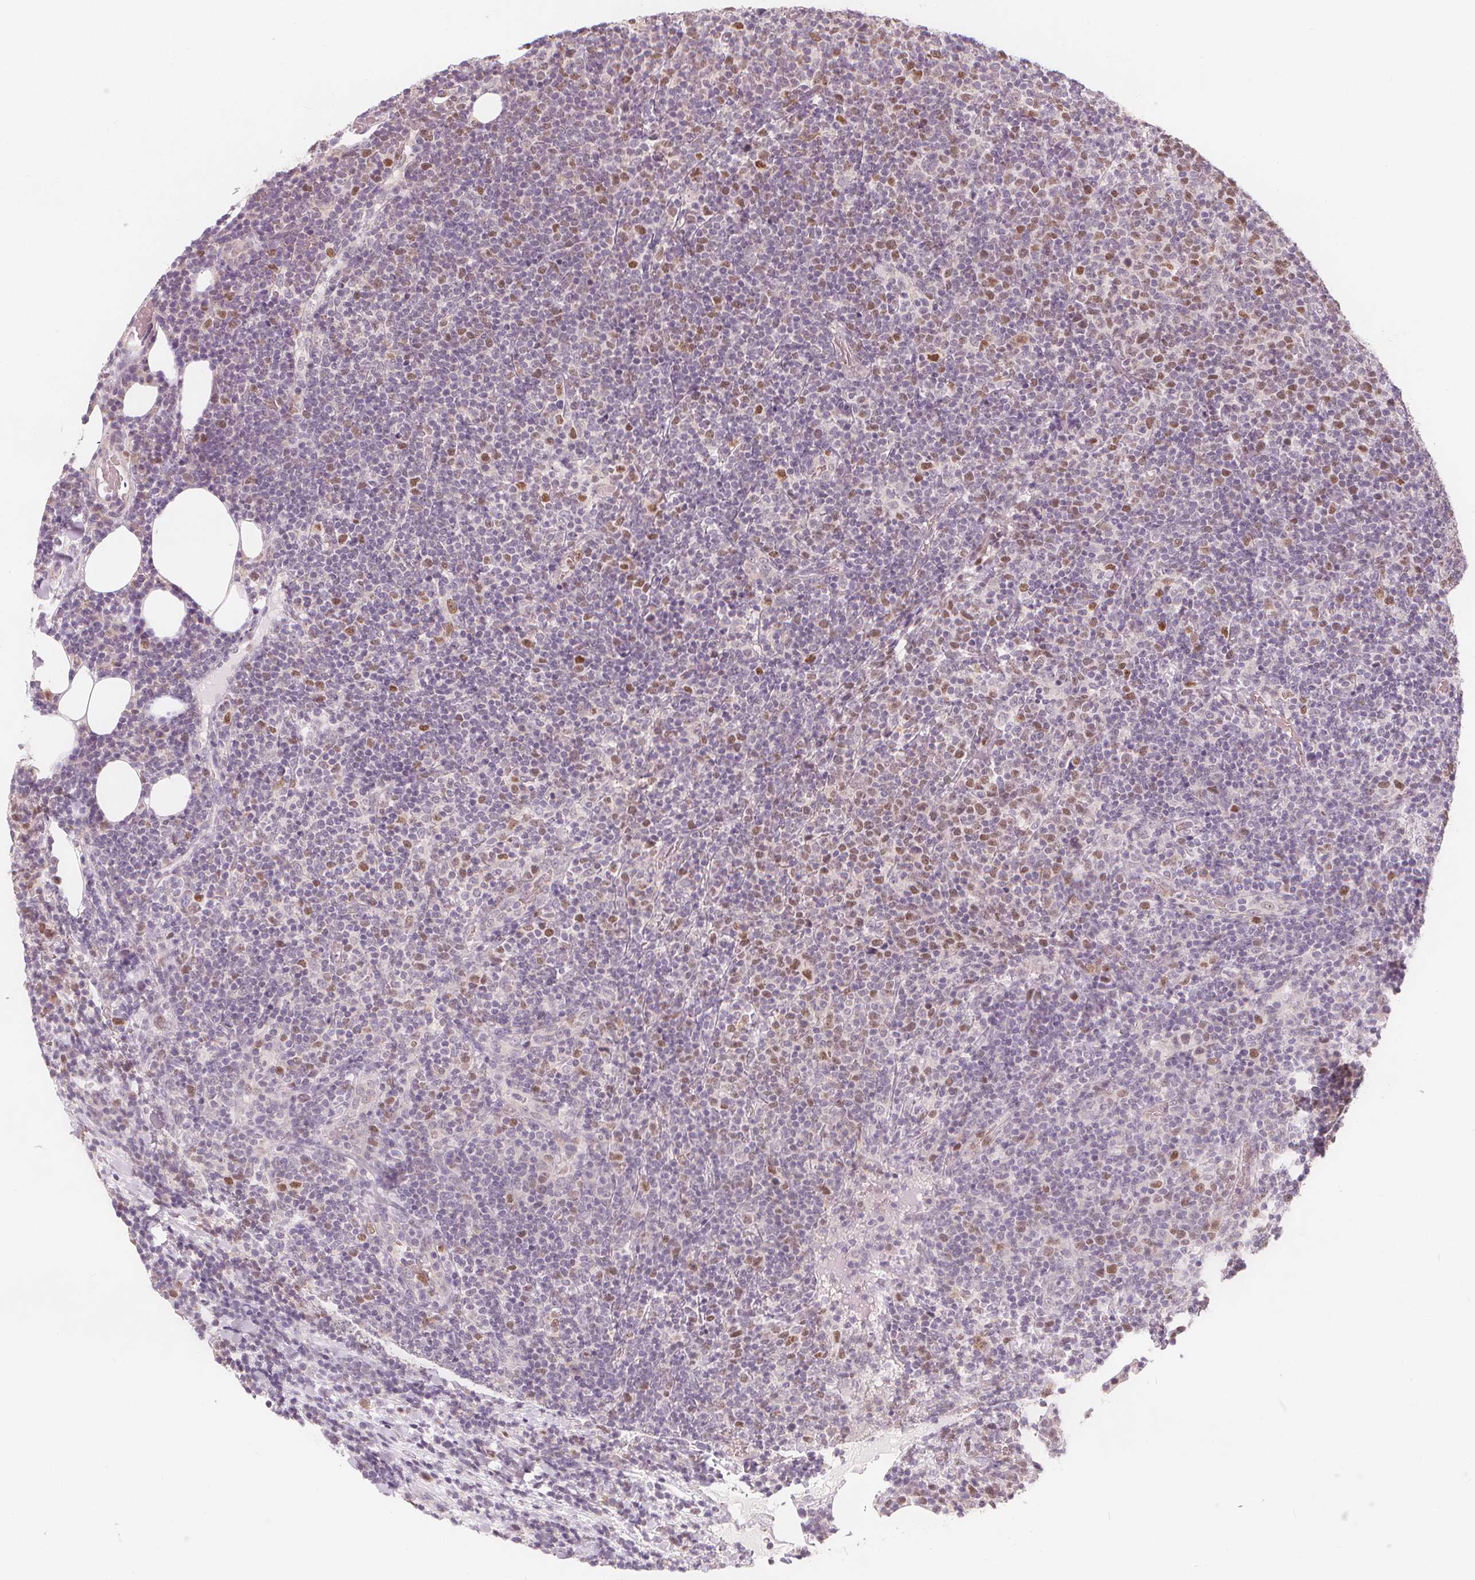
{"staining": {"intensity": "moderate", "quantity": "<25%", "location": "nuclear"}, "tissue": "lymphoma", "cell_type": "Tumor cells", "image_type": "cancer", "snomed": [{"axis": "morphology", "description": "Malignant lymphoma, non-Hodgkin's type, High grade"}, {"axis": "topography", "description": "Lymph node"}], "caption": "Protein expression analysis of human malignant lymphoma, non-Hodgkin's type (high-grade) reveals moderate nuclear positivity in approximately <25% of tumor cells.", "gene": "TIPIN", "patient": {"sex": "male", "age": 61}}